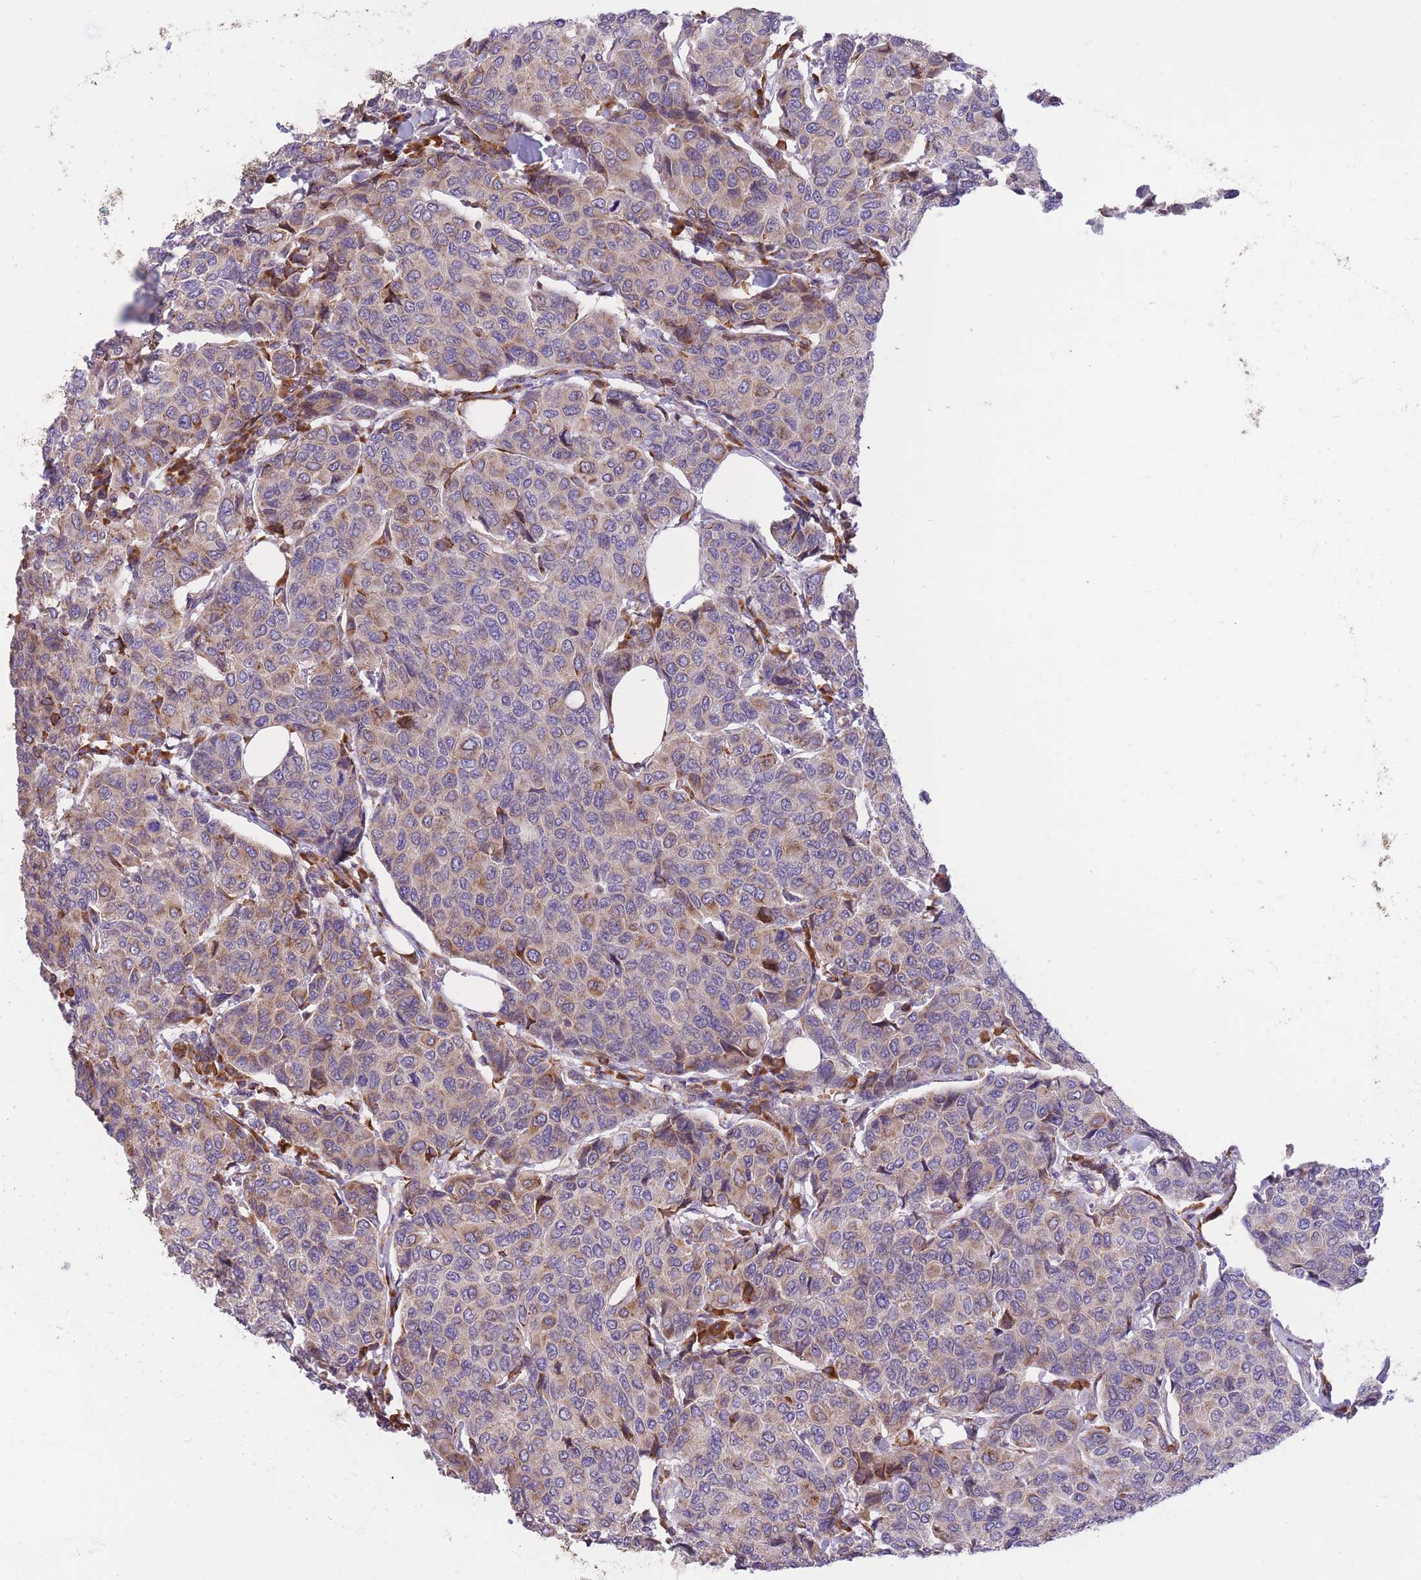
{"staining": {"intensity": "moderate", "quantity": "25%-75%", "location": "cytoplasmic/membranous"}, "tissue": "breast cancer", "cell_type": "Tumor cells", "image_type": "cancer", "snomed": [{"axis": "morphology", "description": "Duct carcinoma"}, {"axis": "topography", "description": "Breast"}], "caption": "Breast cancer (infiltrating ductal carcinoma) stained with immunohistochemistry reveals moderate cytoplasmic/membranous expression in approximately 25%-75% of tumor cells.", "gene": "GBP7", "patient": {"sex": "female", "age": 55}}